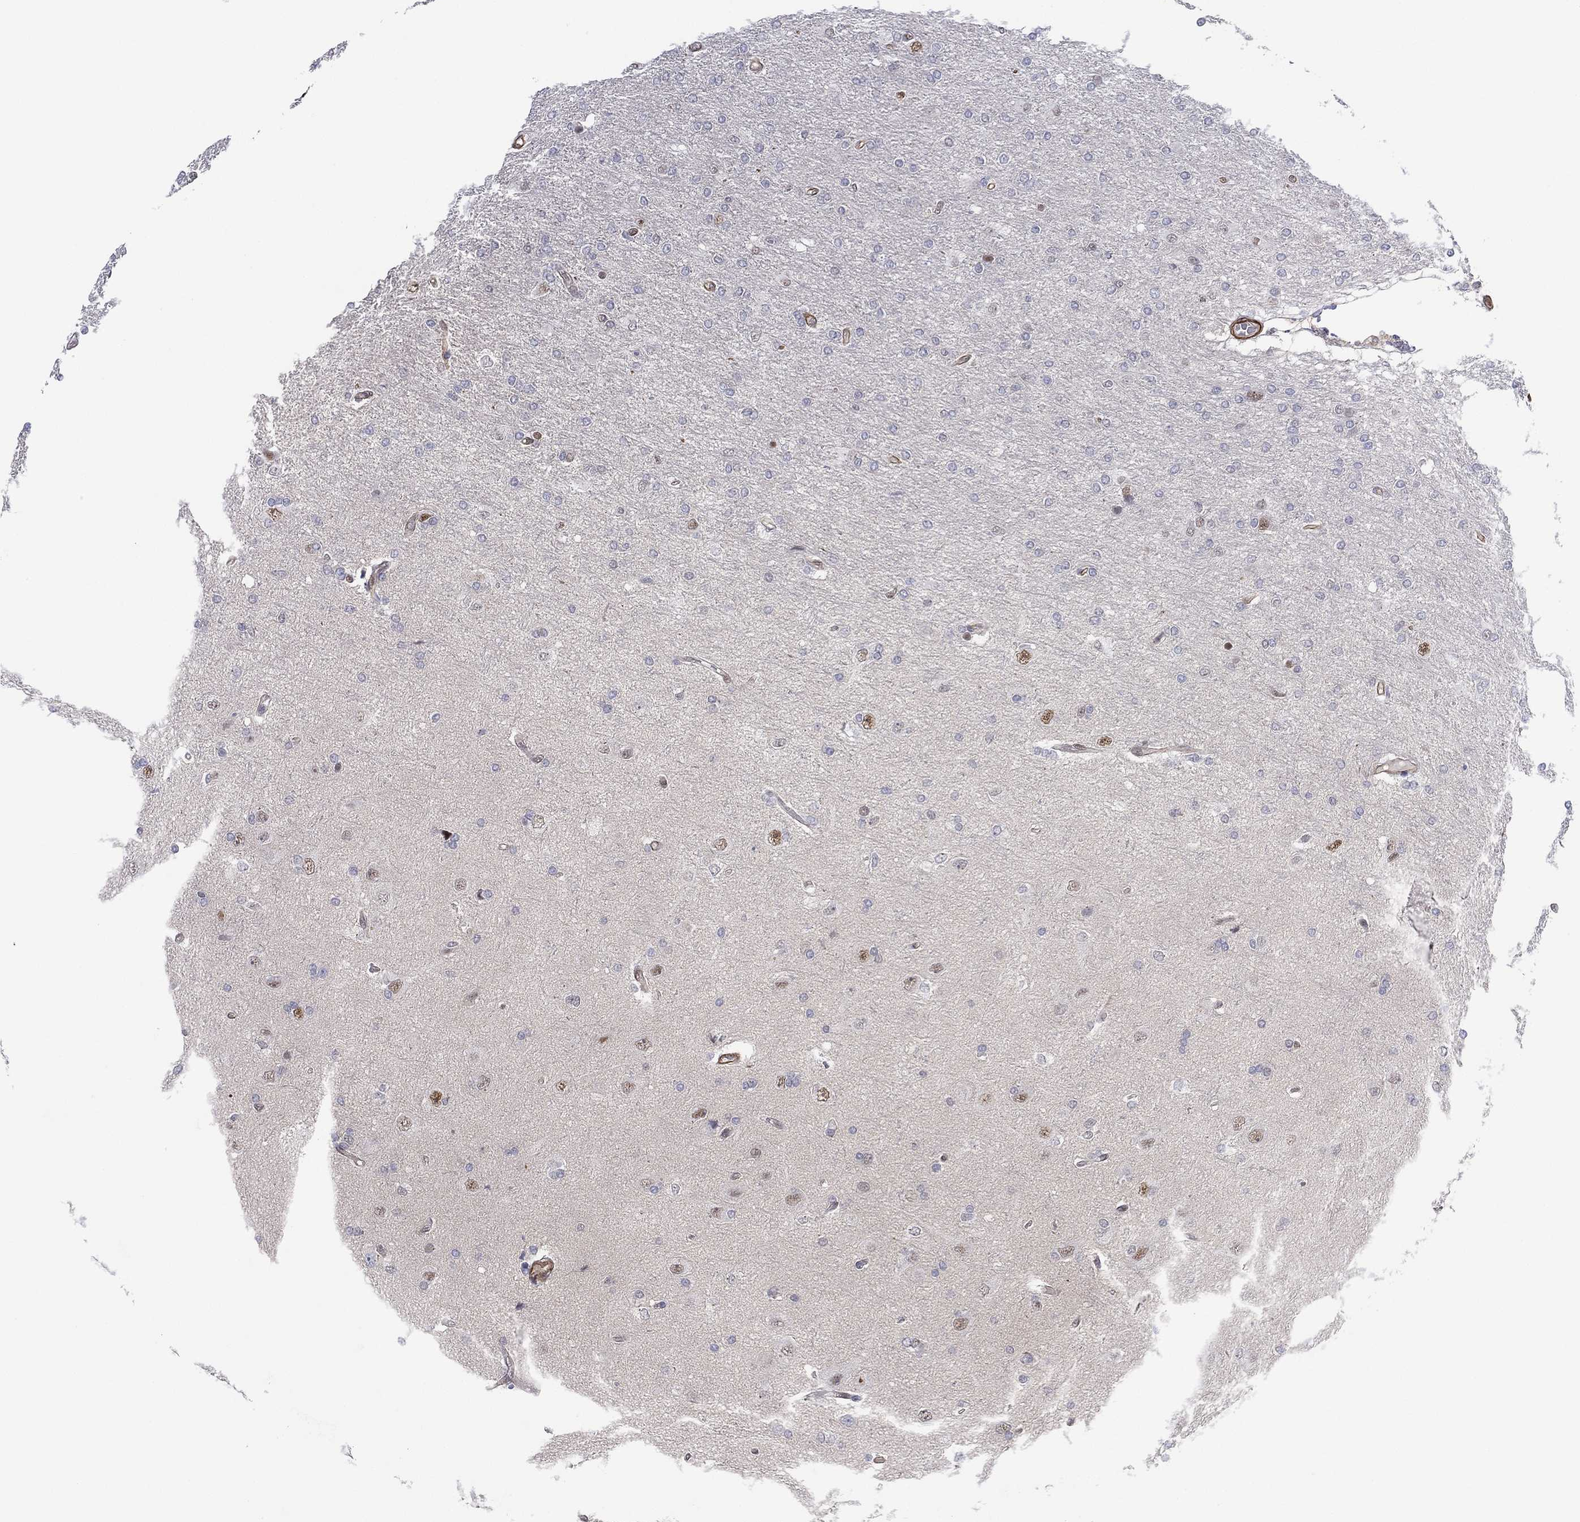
{"staining": {"intensity": "moderate", "quantity": "<25%", "location": "nuclear"}, "tissue": "glioma", "cell_type": "Tumor cells", "image_type": "cancer", "snomed": [{"axis": "morphology", "description": "Glioma, malignant, High grade"}, {"axis": "topography", "description": "Cerebral cortex"}], "caption": "Immunohistochemistry of glioma shows low levels of moderate nuclear positivity in about <25% of tumor cells.", "gene": "GSE1", "patient": {"sex": "male", "age": 70}}